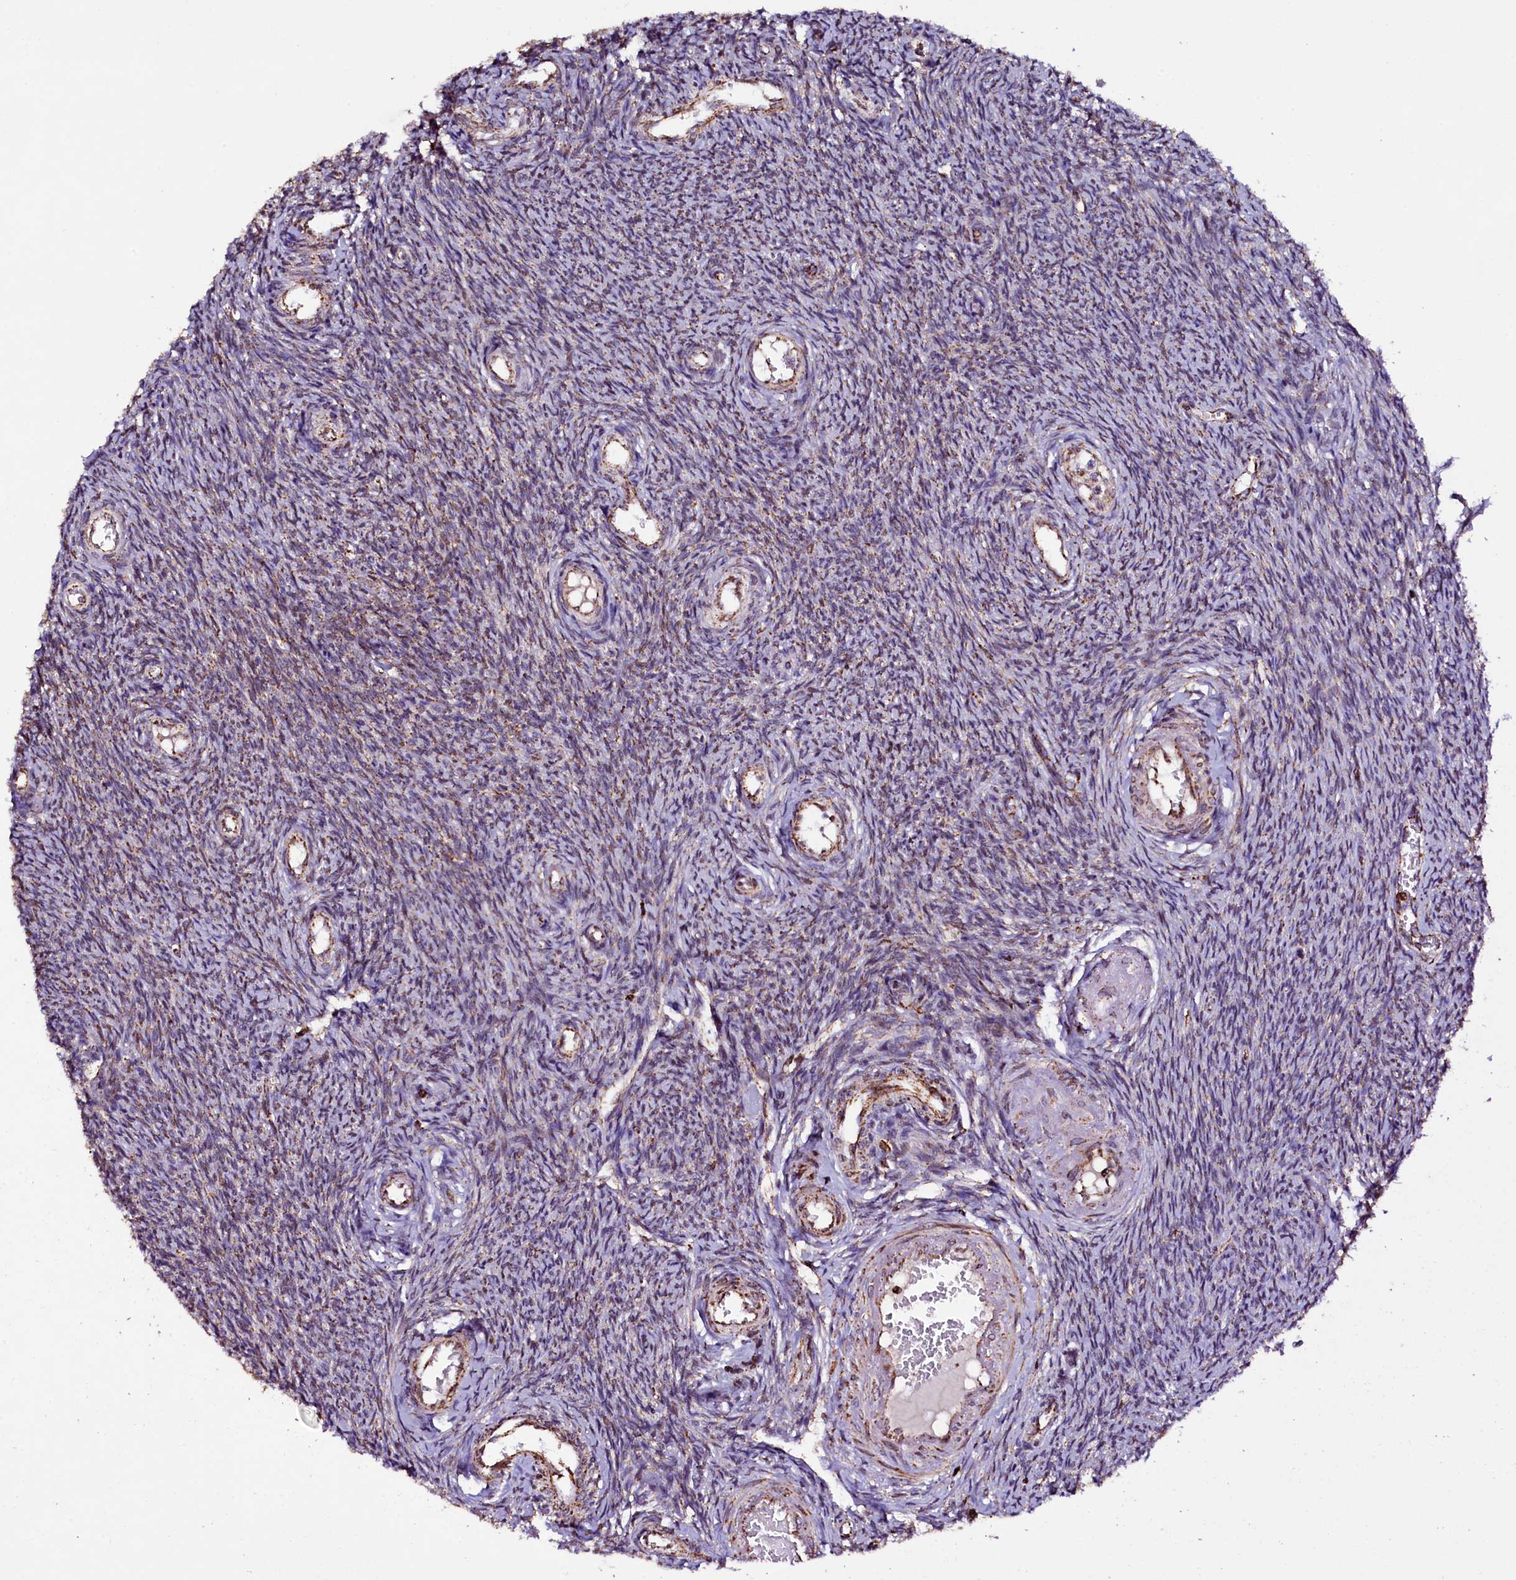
{"staining": {"intensity": "moderate", "quantity": ">75%", "location": "cytoplasmic/membranous"}, "tissue": "ovary", "cell_type": "Follicle cells", "image_type": "normal", "snomed": [{"axis": "morphology", "description": "Normal tissue, NOS"}, {"axis": "topography", "description": "Ovary"}], "caption": "Protein expression analysis of unremarkable ovary displays moderate cytoplasmic/membranous positivity in approximately >75% of follicle cells.", "gene": "KLC2", "patient": {"sex": "female", "age": 44}}